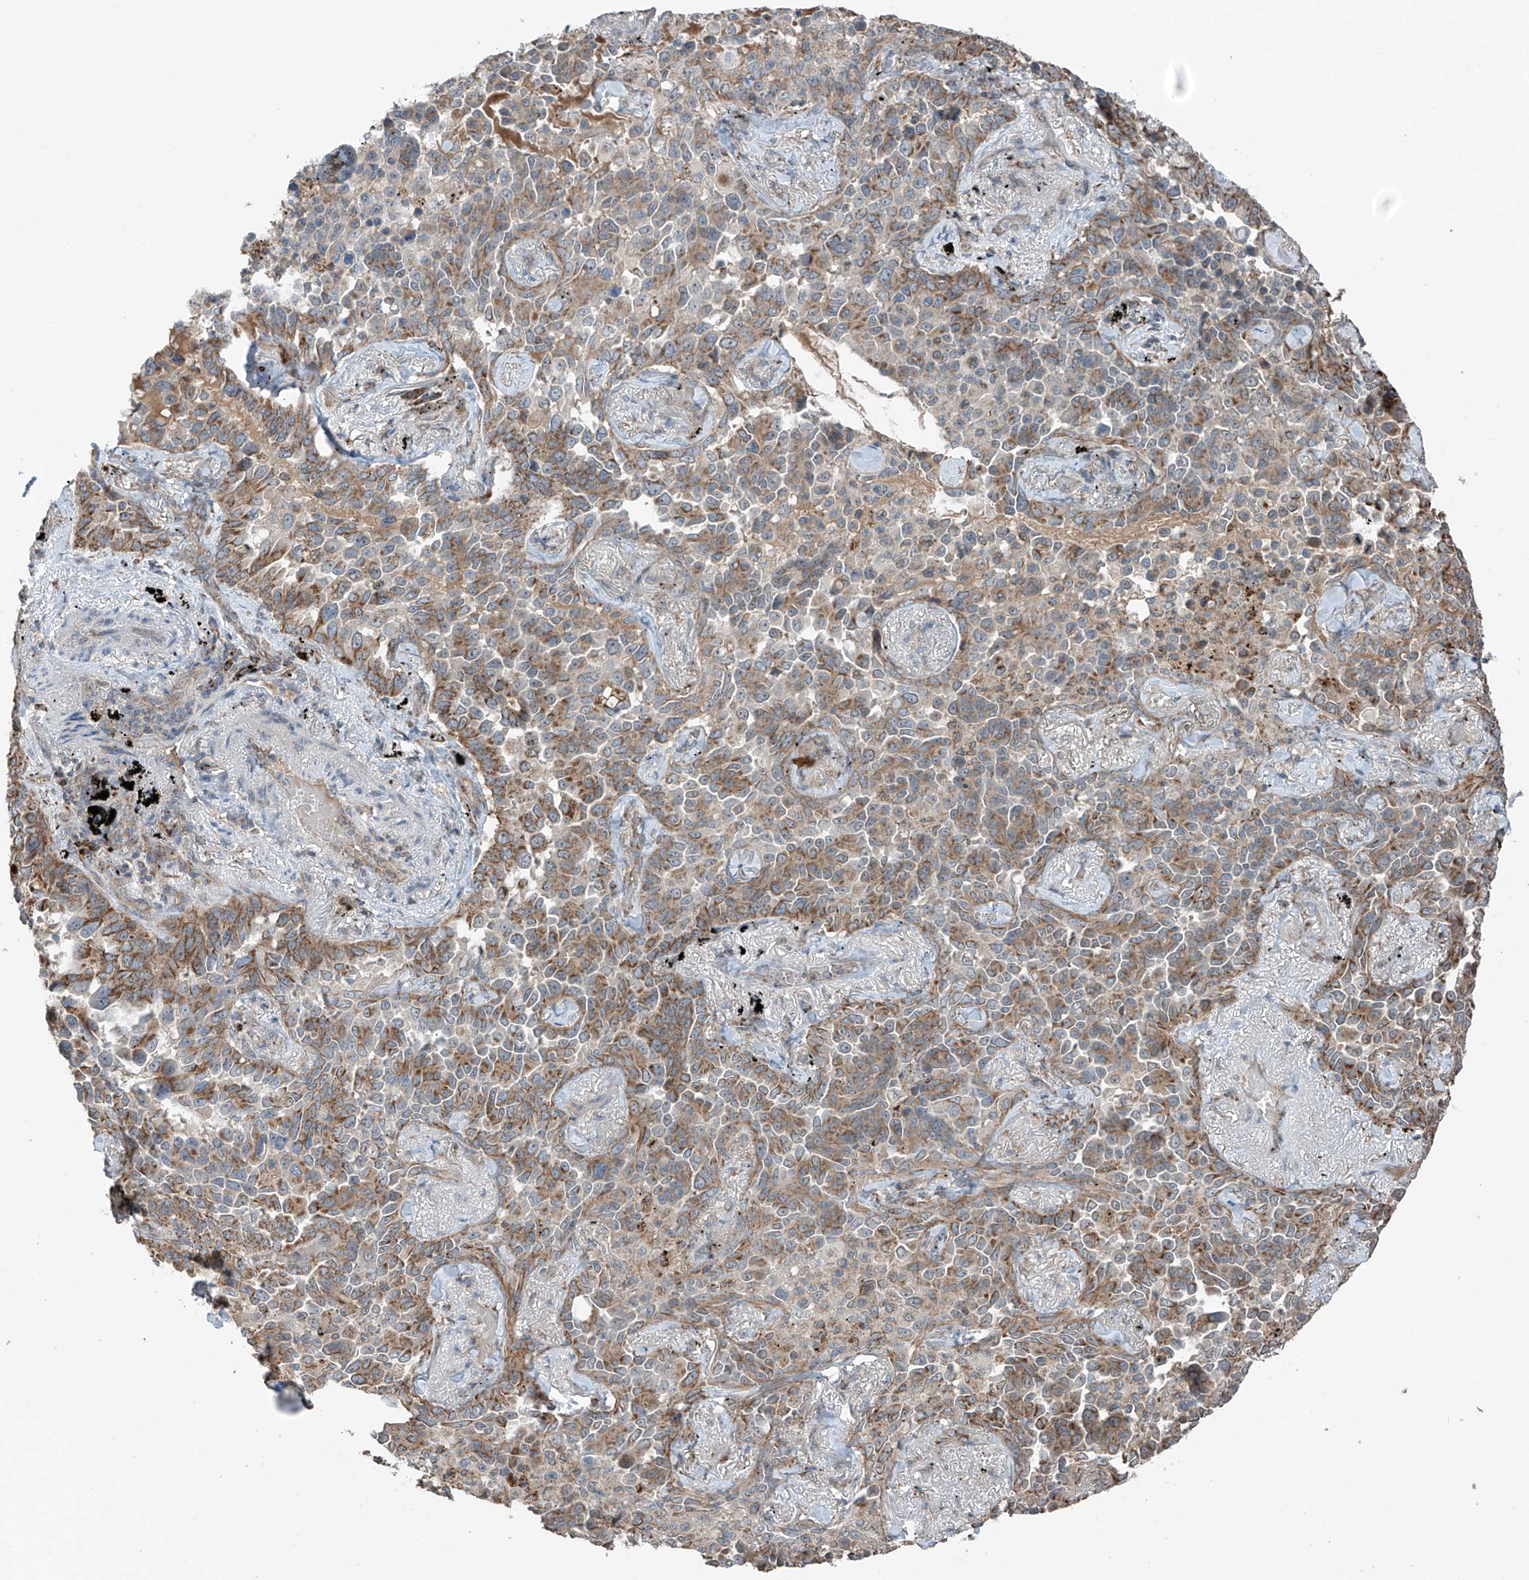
{"staining": {"intensity": "weak", "quantity": ">75%", "location": "cytoplasmic/membranous"}, "tissue": "lung cancer", "cell_type": "Tumor cells", "image_type": "cancer", "snomed": [{"axis": "morphology", "description": "Adenocarcinoma, NOS"}, {"axis": "topography", "description": "Lung"}], "caption": "An immunohistochemistry (IHC) micrograph of tumor tissue is shown. Protein staining in brown highlights weak cytoplasmic/membranous positivity in lung adenocarcinoma within tumor cells.", "gene": "SAMD3", "patient": {"sex": "female", "age": 67}}